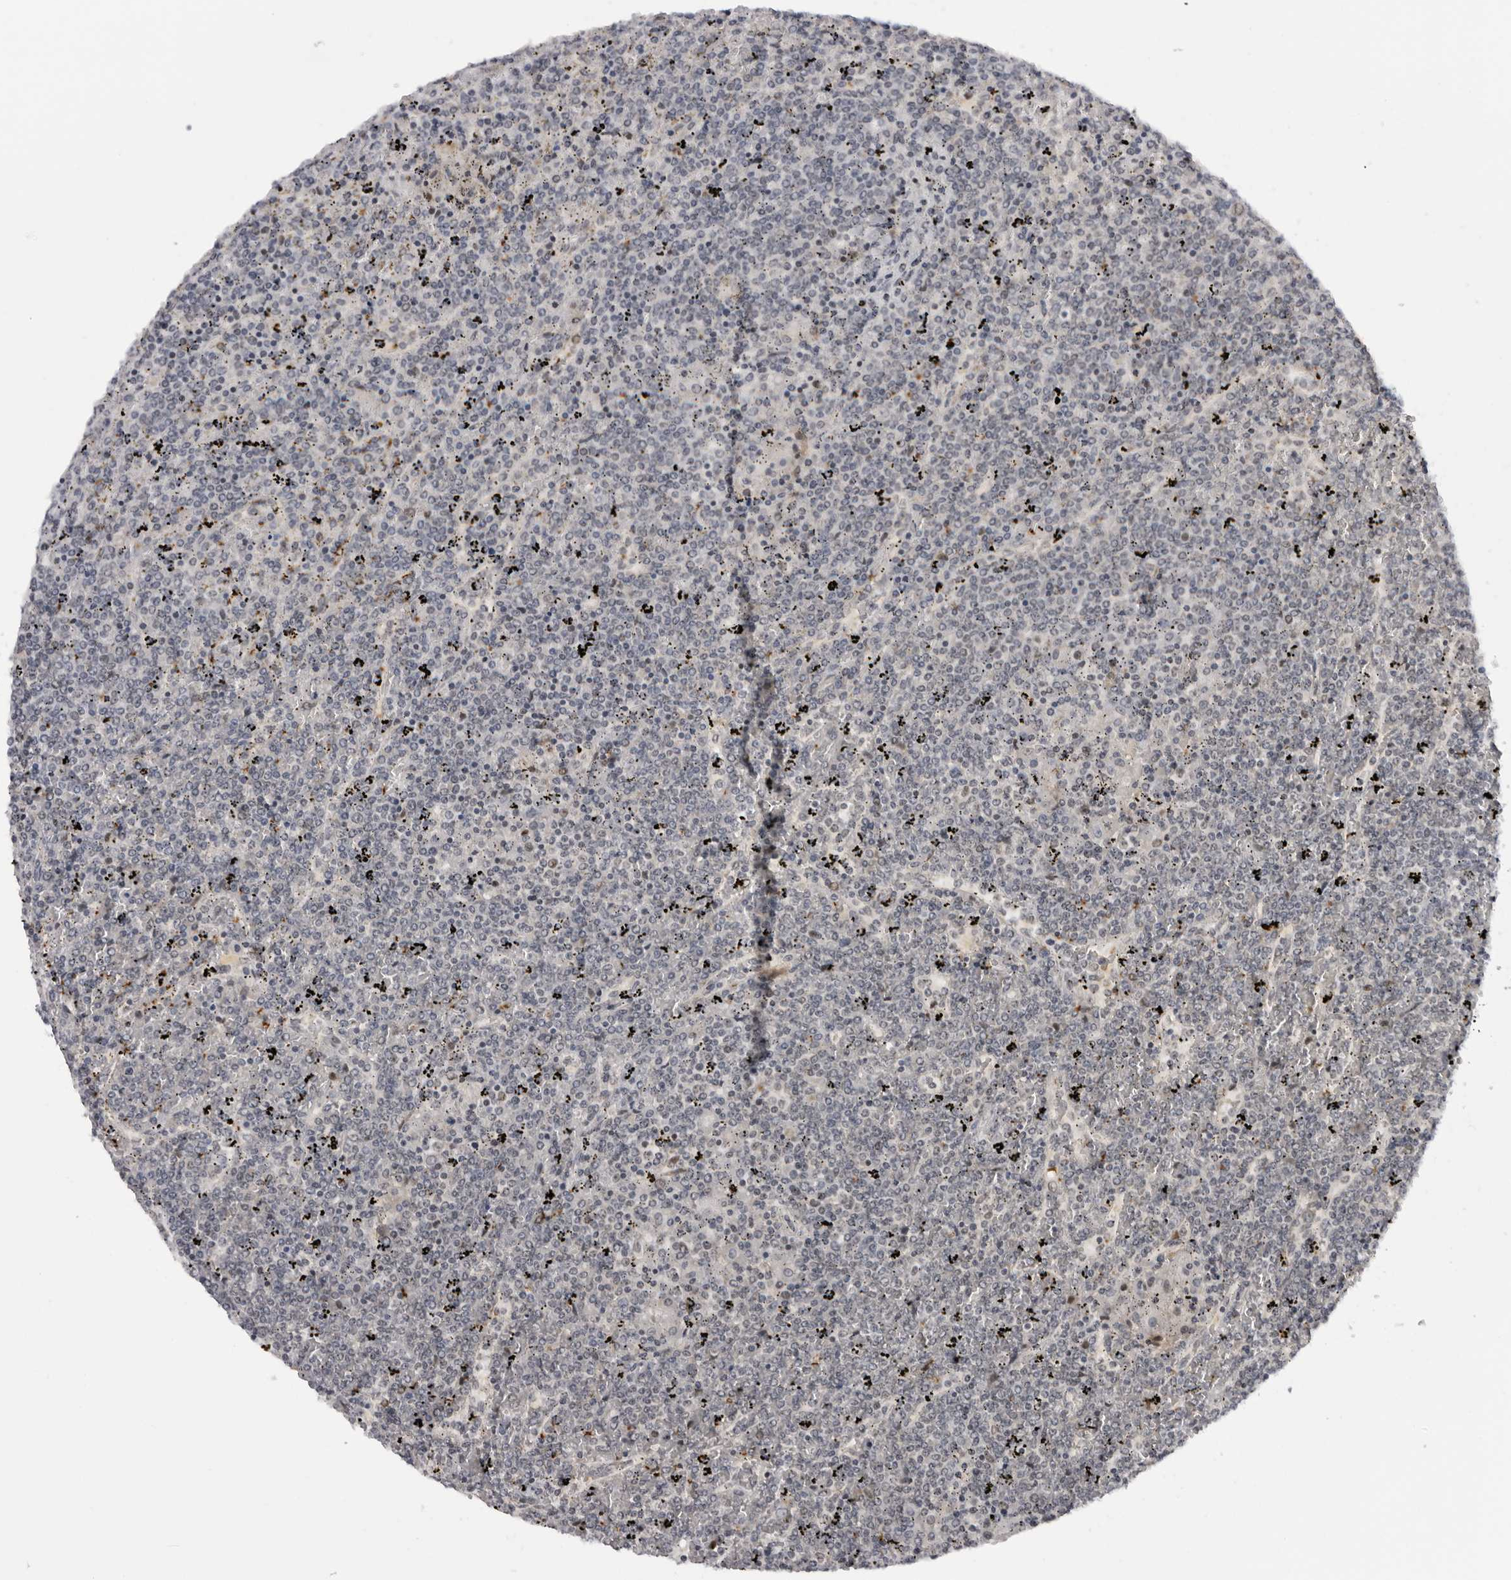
{"staining": {"intensity": "negative", "quantity": "none", "location": "none"}, "tissue": "lymphoma", "cell_type": "Tumor cells", "image_type": "cancer", "snomed": [{"axis": "morphology", "description": "Malignant lymphoma, non-Hodgkin's type, Low grade"}, {"axis": "topography", "description": "Spleen"}], "caption": "Immunohistochemistry photomicrograph of neoplastic tissue: lymphoma stained with DAB (3,3'-diaminobenzidine) demonstrates no significant protein expression in tumor cells.", "gene": "ALPK2", "patient": {"sex": "female", "age": 19}}